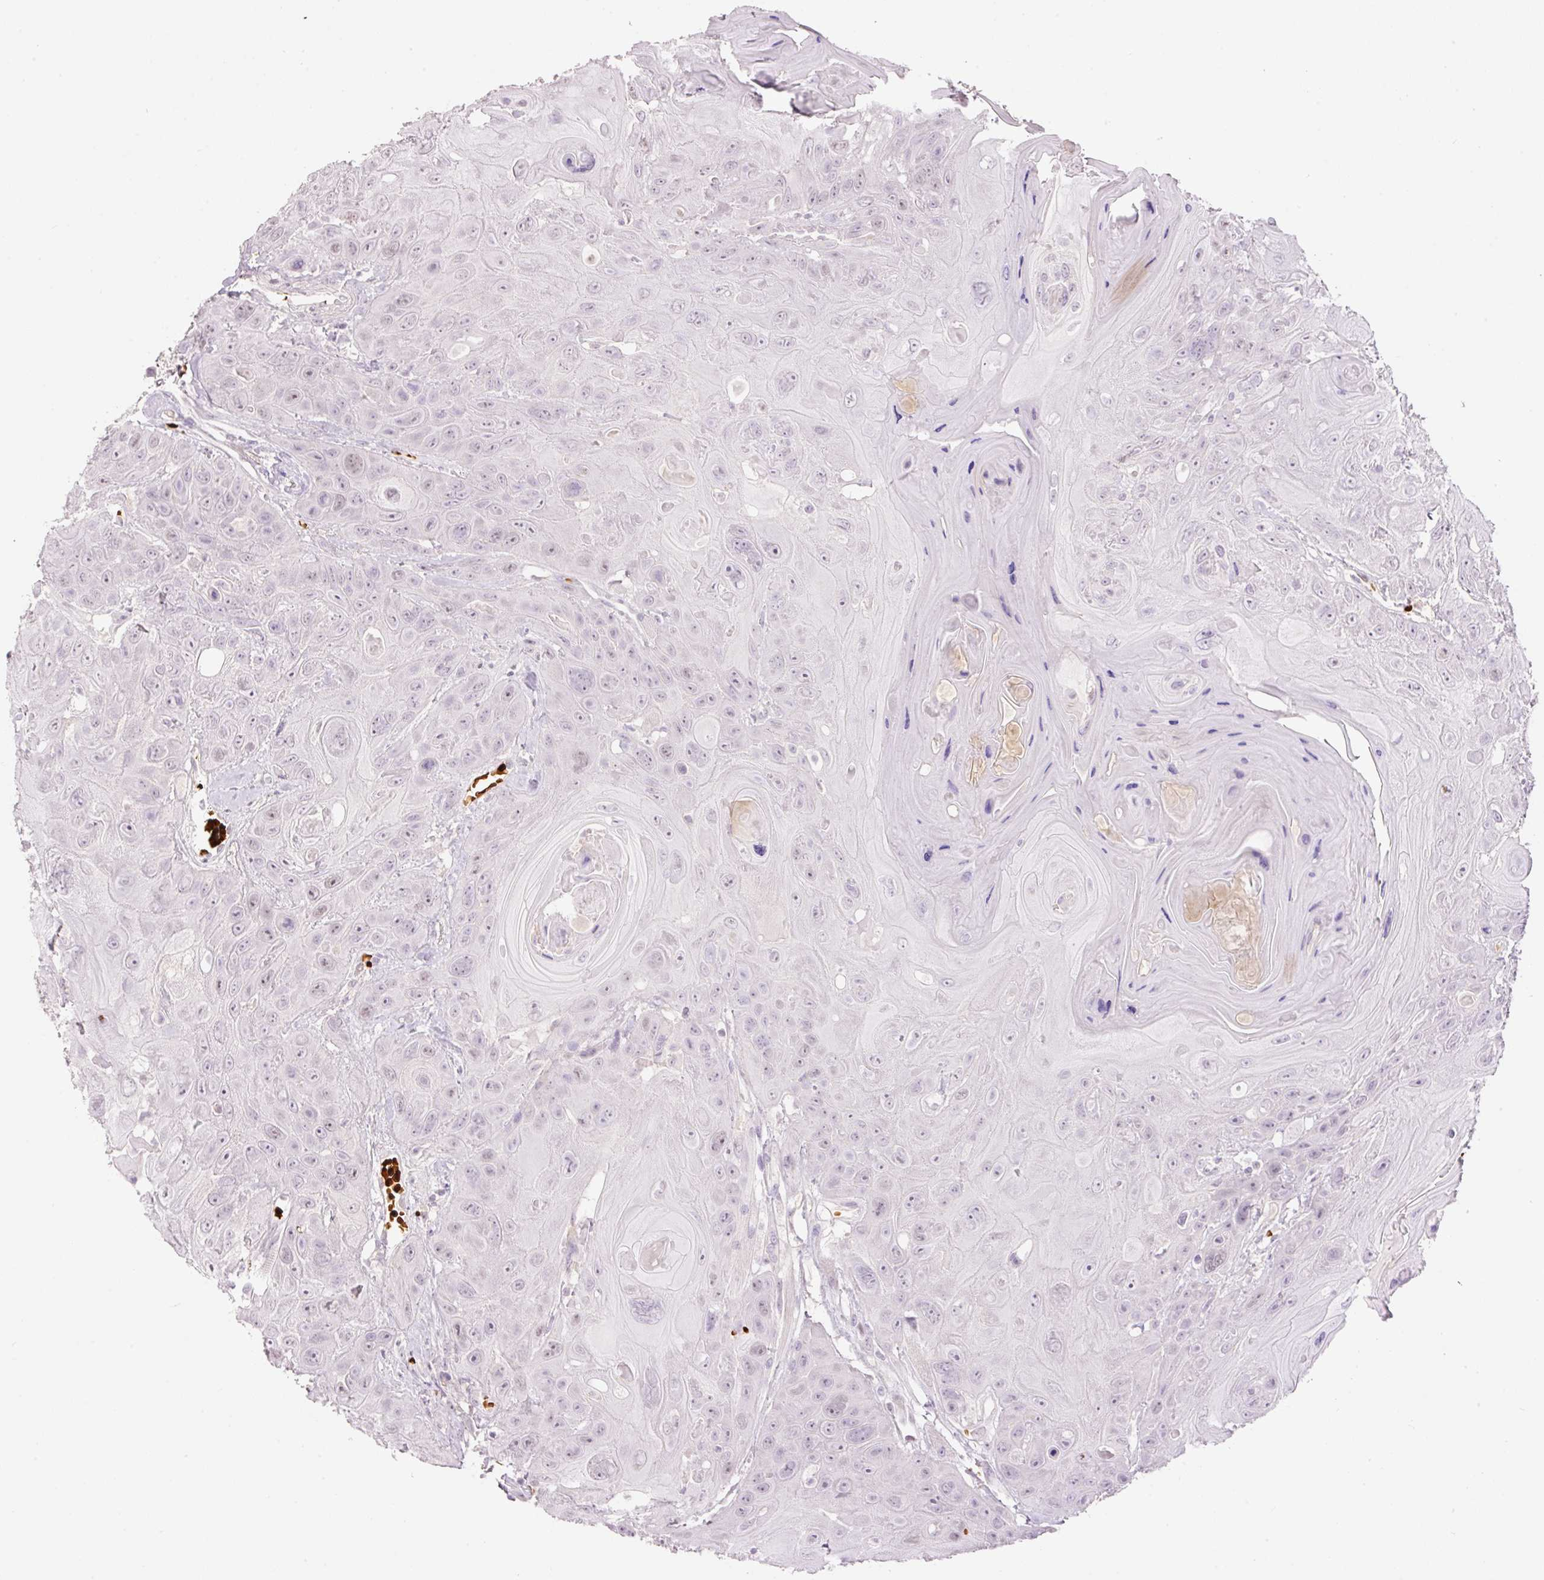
{"staining": {"intensity": "negative", "quantity": "none", "location": "none"}, "tissue": "head and neck cancer", "cell_type": "Tumor cells", "image_type": "cancer", "snomed": [{"axis": "morphology", "description": "Squamous cell carcinoma, NOS"}, {"axis": "topography", "description": "Head-Neck"}], "caption": "This is a photomicrograph of IHC staining of head and neck squamous cell carcinoma, which shows no staining in tumor cells. The staining was performed using DAB (3,3'-diaminobenzidine) to visualize the protein expression in brown, while the nuclei were stained in blue with hematoxylin (Magnification: 20x).", "gene": "LY6G6D", "patient": {"sex": "female", "age": 59}}